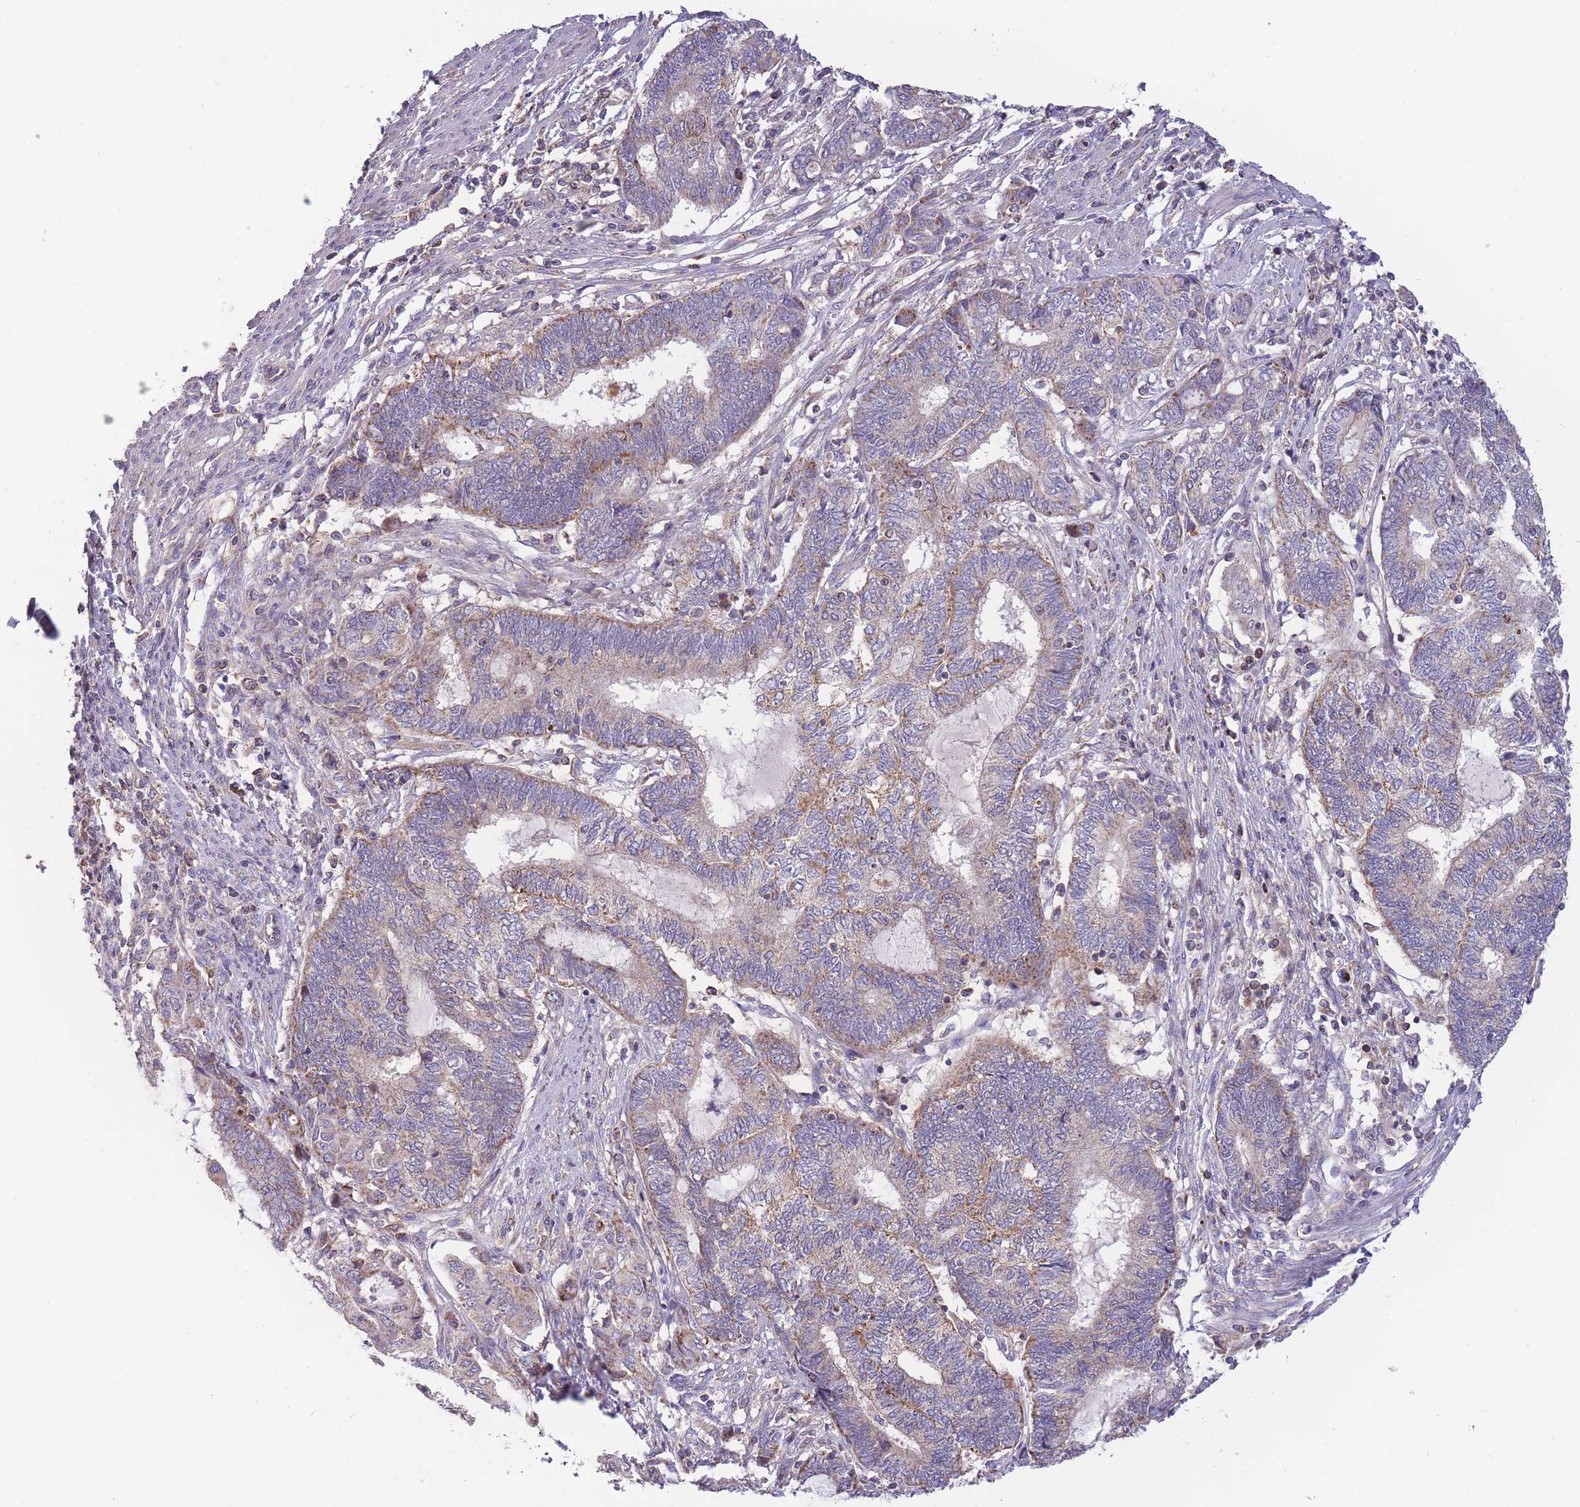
{"staining": {"intensity": "moderate", "quantity": "25%-75%", "location": "cytoplasmic/membranous"}, "tissue": "endometrial cancer", "cell_type": "Tumor cells", "image_type": "cancer", "snomed": [{"axis": "morphology", "description": "Adenocarcinoma, NOS"}, {"axis": "topography", "description": "Uterus"}, {"axis": "topography", "description": "Endometrium"}], "caption": "Moderate cytoplasmic/membranous protein positivity is appreciated in approximately 25%-75% of tumor cells in endometrial adenocarcinoma.", "gene": "SLC25A42", "patient": {"sex": "female", "age": 70}}